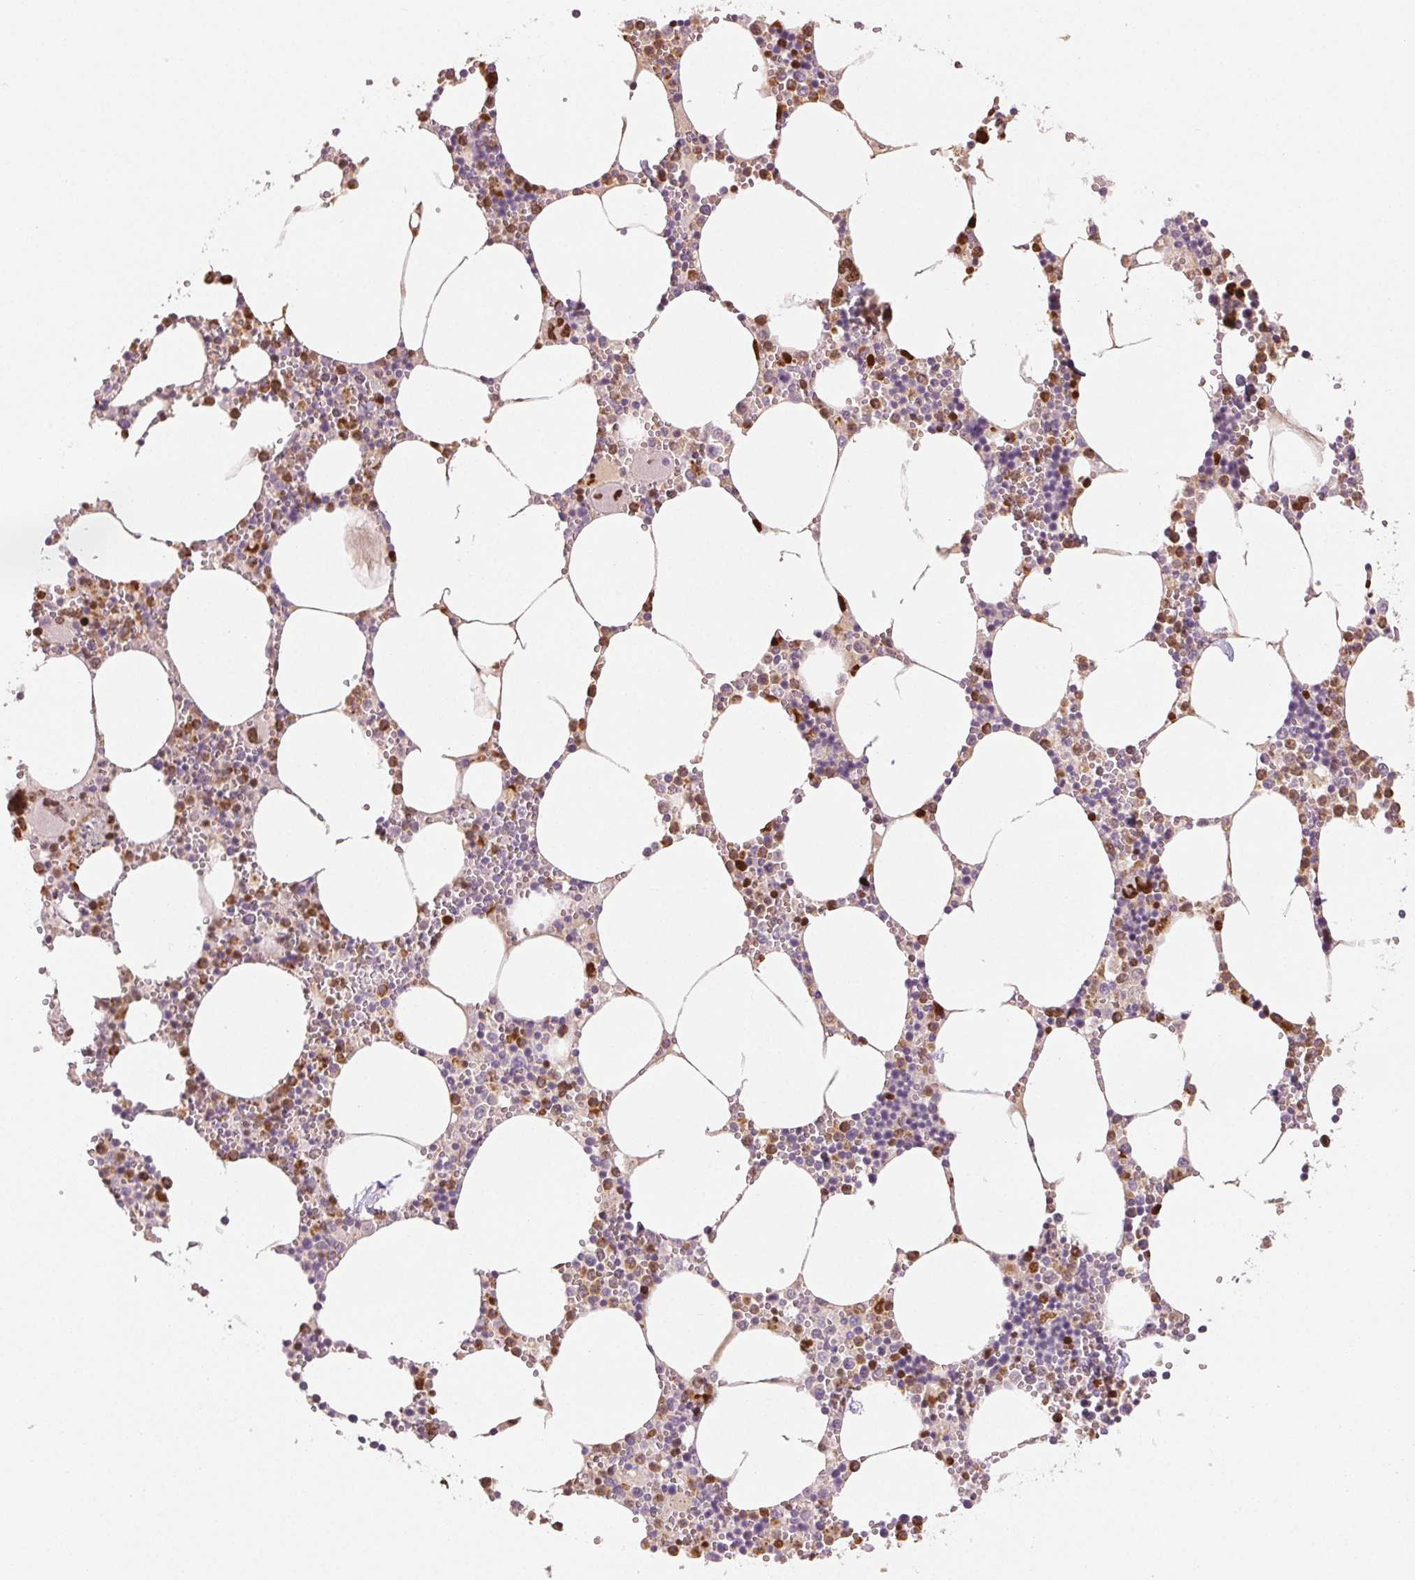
{"staining": {"intensity": "moderate", "quantity": "25%-75%", "location": "cytoplasmic/membranous"}, "tissue": "bone marrow", "cell_type": "Hematopoietic cells", "image_type": "normal", "snomed": [{"axis": "morphology", "description": "Normal tissue, NOS"}, {"axis": "topography", "description": "Bone marrow"}], "caption": "Immunohistochemistry (IHC) (DAB (3,3'-diaminobenzidine)) staining of benign bone marrow reveals moderate cytoplasmic/membranous protein positivity in approximately 25%-75% of hematopoietic cells.", "gene": "LTF", "patient": {"sex": "male", "age": 54}}